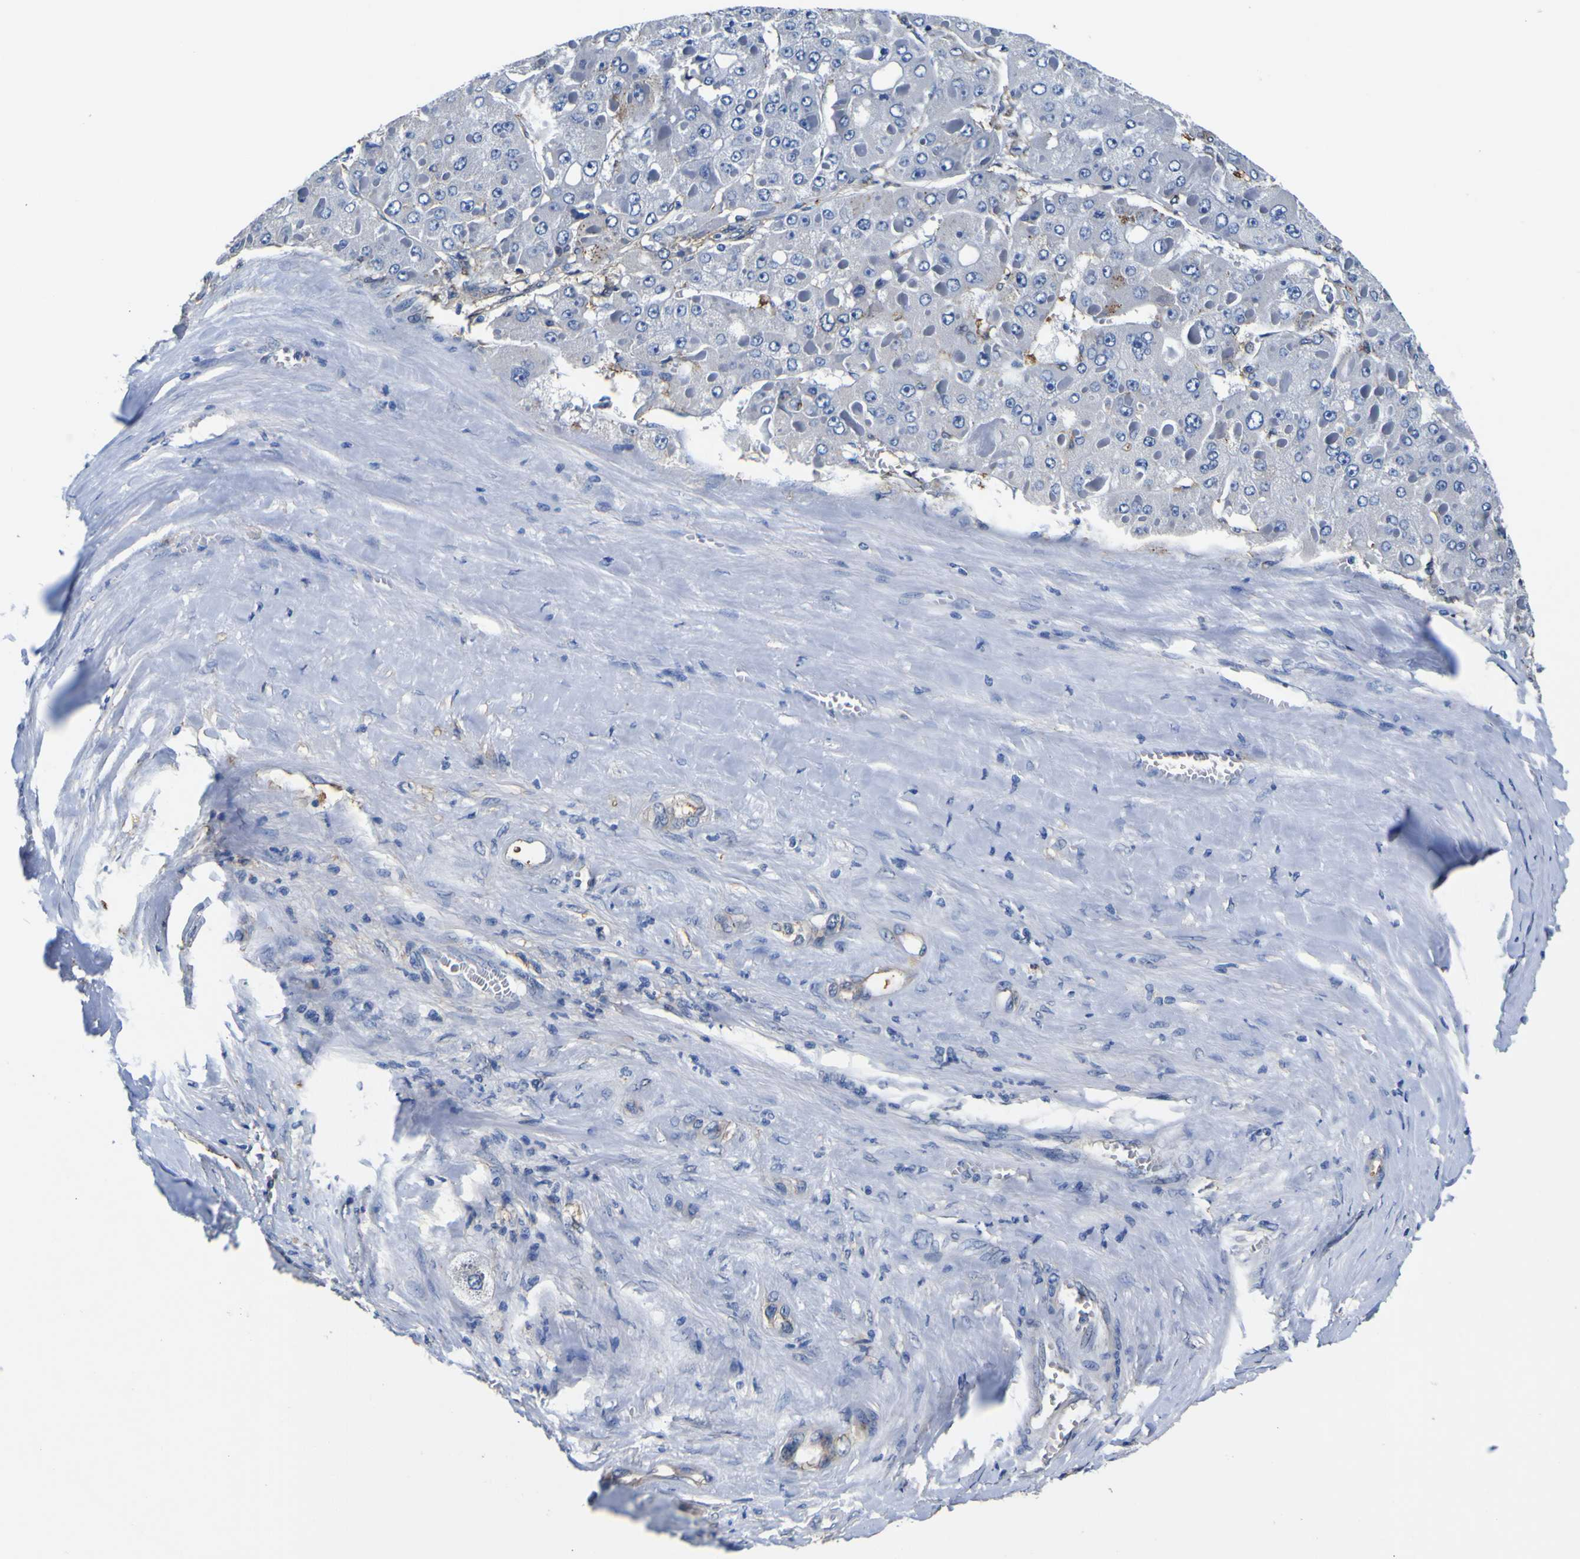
{"staining": {"intensity": "moderate", "quantity": "<25%", "location": "cytoplasmic/membranous"}, "tissue": "liver cancer", "cell_type": "Tumor cells", "image_type": "cancer", "snomed": [{"axis": "morphology", "description": "Carcinoma, Hepatocellular, NOS"}, {"axis": "topography", "description": "Liver"}], "caption": "IHC of human liver cancer (hepatocellular carcinoma) demonstrates low levels of moderate cytoplasmic/membranous expression in approximately <25% of tumor cells.", "gene": "PXDN", "patient": {"sex": "female", "age": 73}}